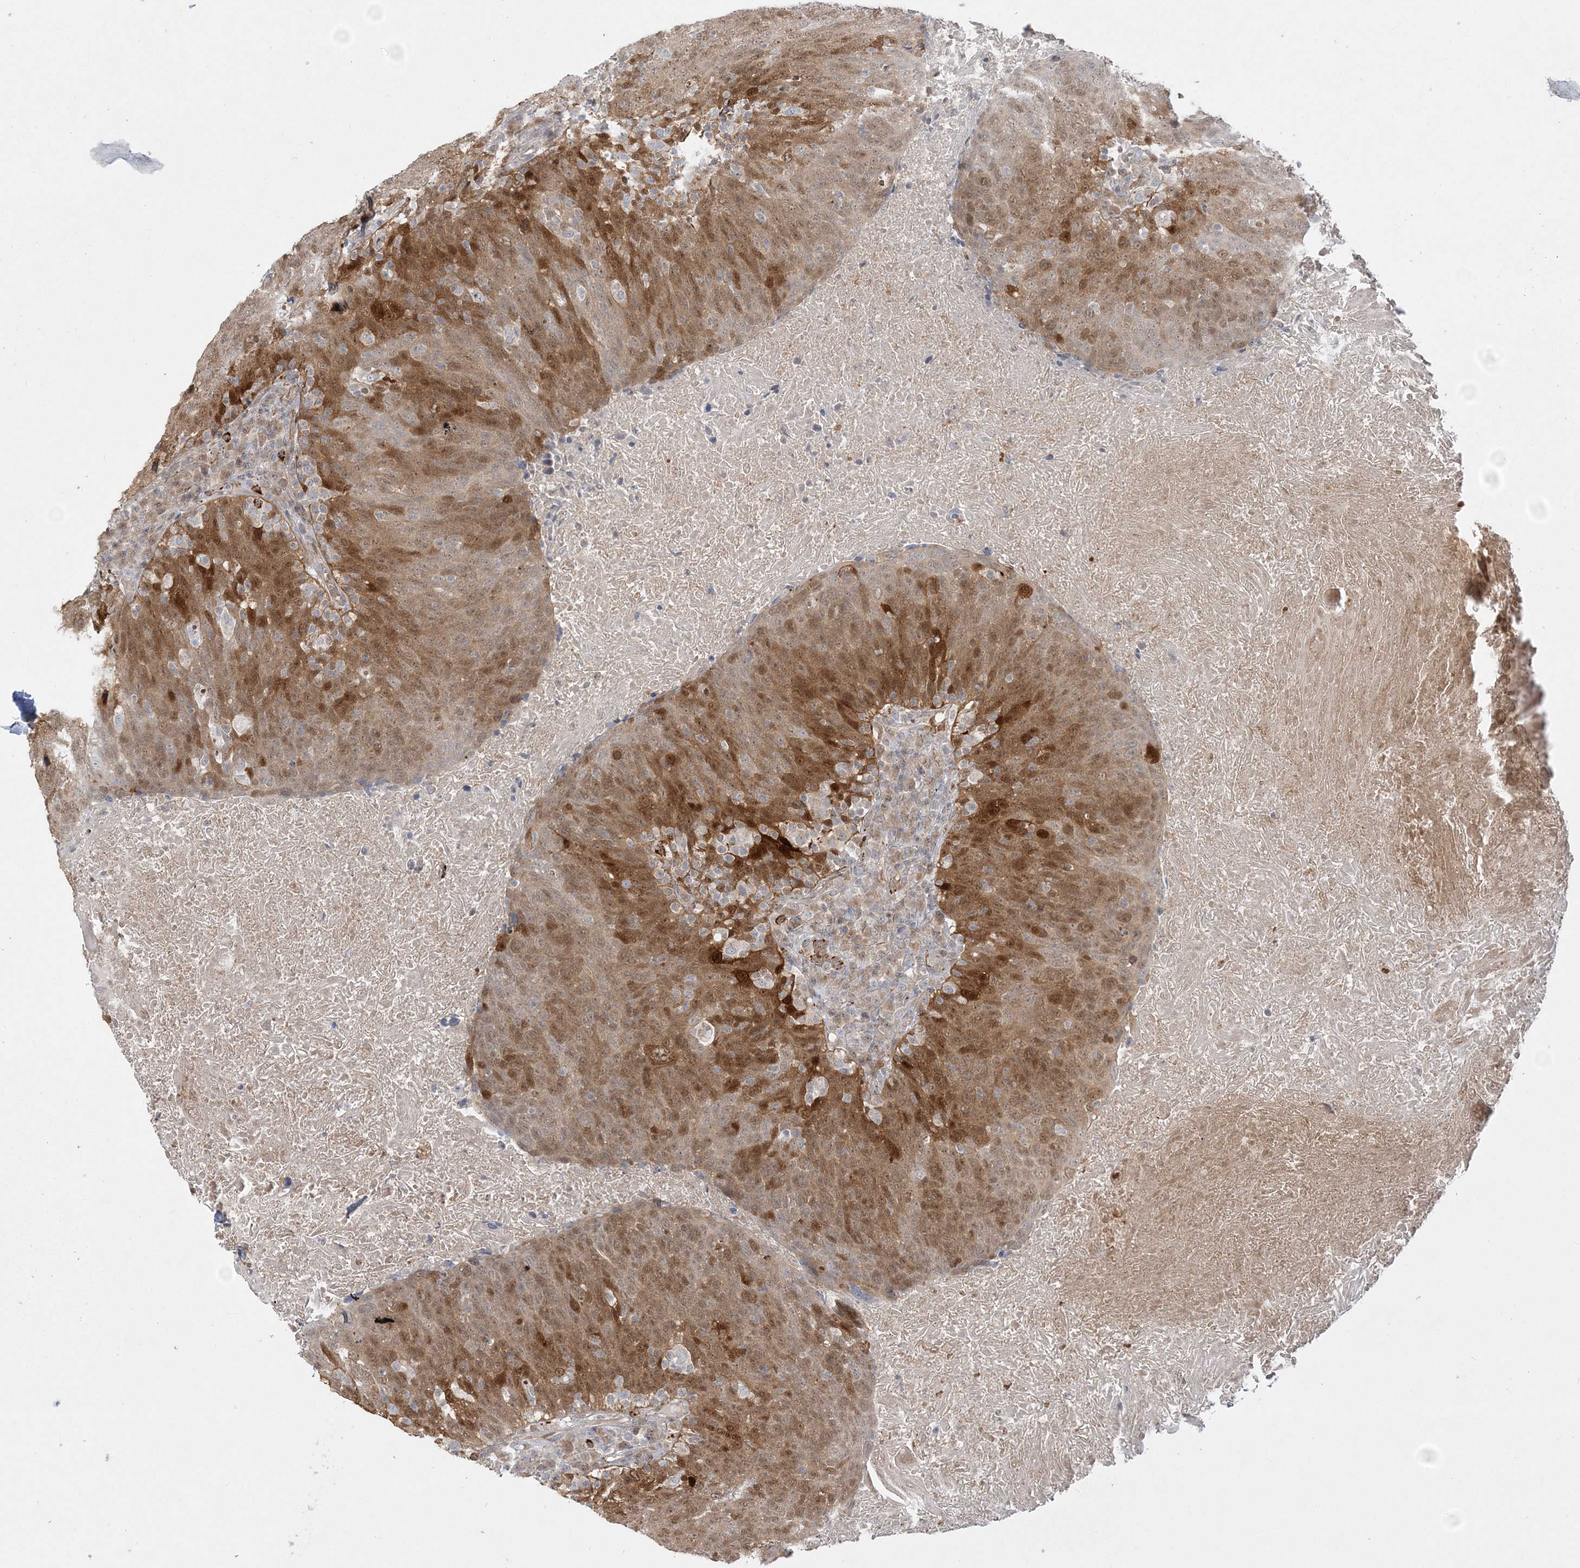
{"staining": {"intensity": "moderate", "quantity": ">75%", "location": "cytoplasmic/membranous,nuclear"}, "tissue": "head and neck cancer", "cell_type": "Tumor cells", "image_type": "cancer", "snomed": [{"axis": "morphology", "description": "Squamous cell carcinoma, NOS"}, {"axis": "morphology", "description": "Squamous cell carcinoma, metastatic, NOS"}, {"axis": "topography", "description": "Lymph node"}, {"axis": "topography", "description": "Head-Neck"}], "caption": "Head and neck cancer (squamous cell carcinoma) was stained to show a protein in brown. There is medium levels of moderate cytoplasmic/membranous and nuclear expression in approximately >75% of tumor cells.", "gene": "INPP1", "patient": {"sex": "male", "age": 62}}